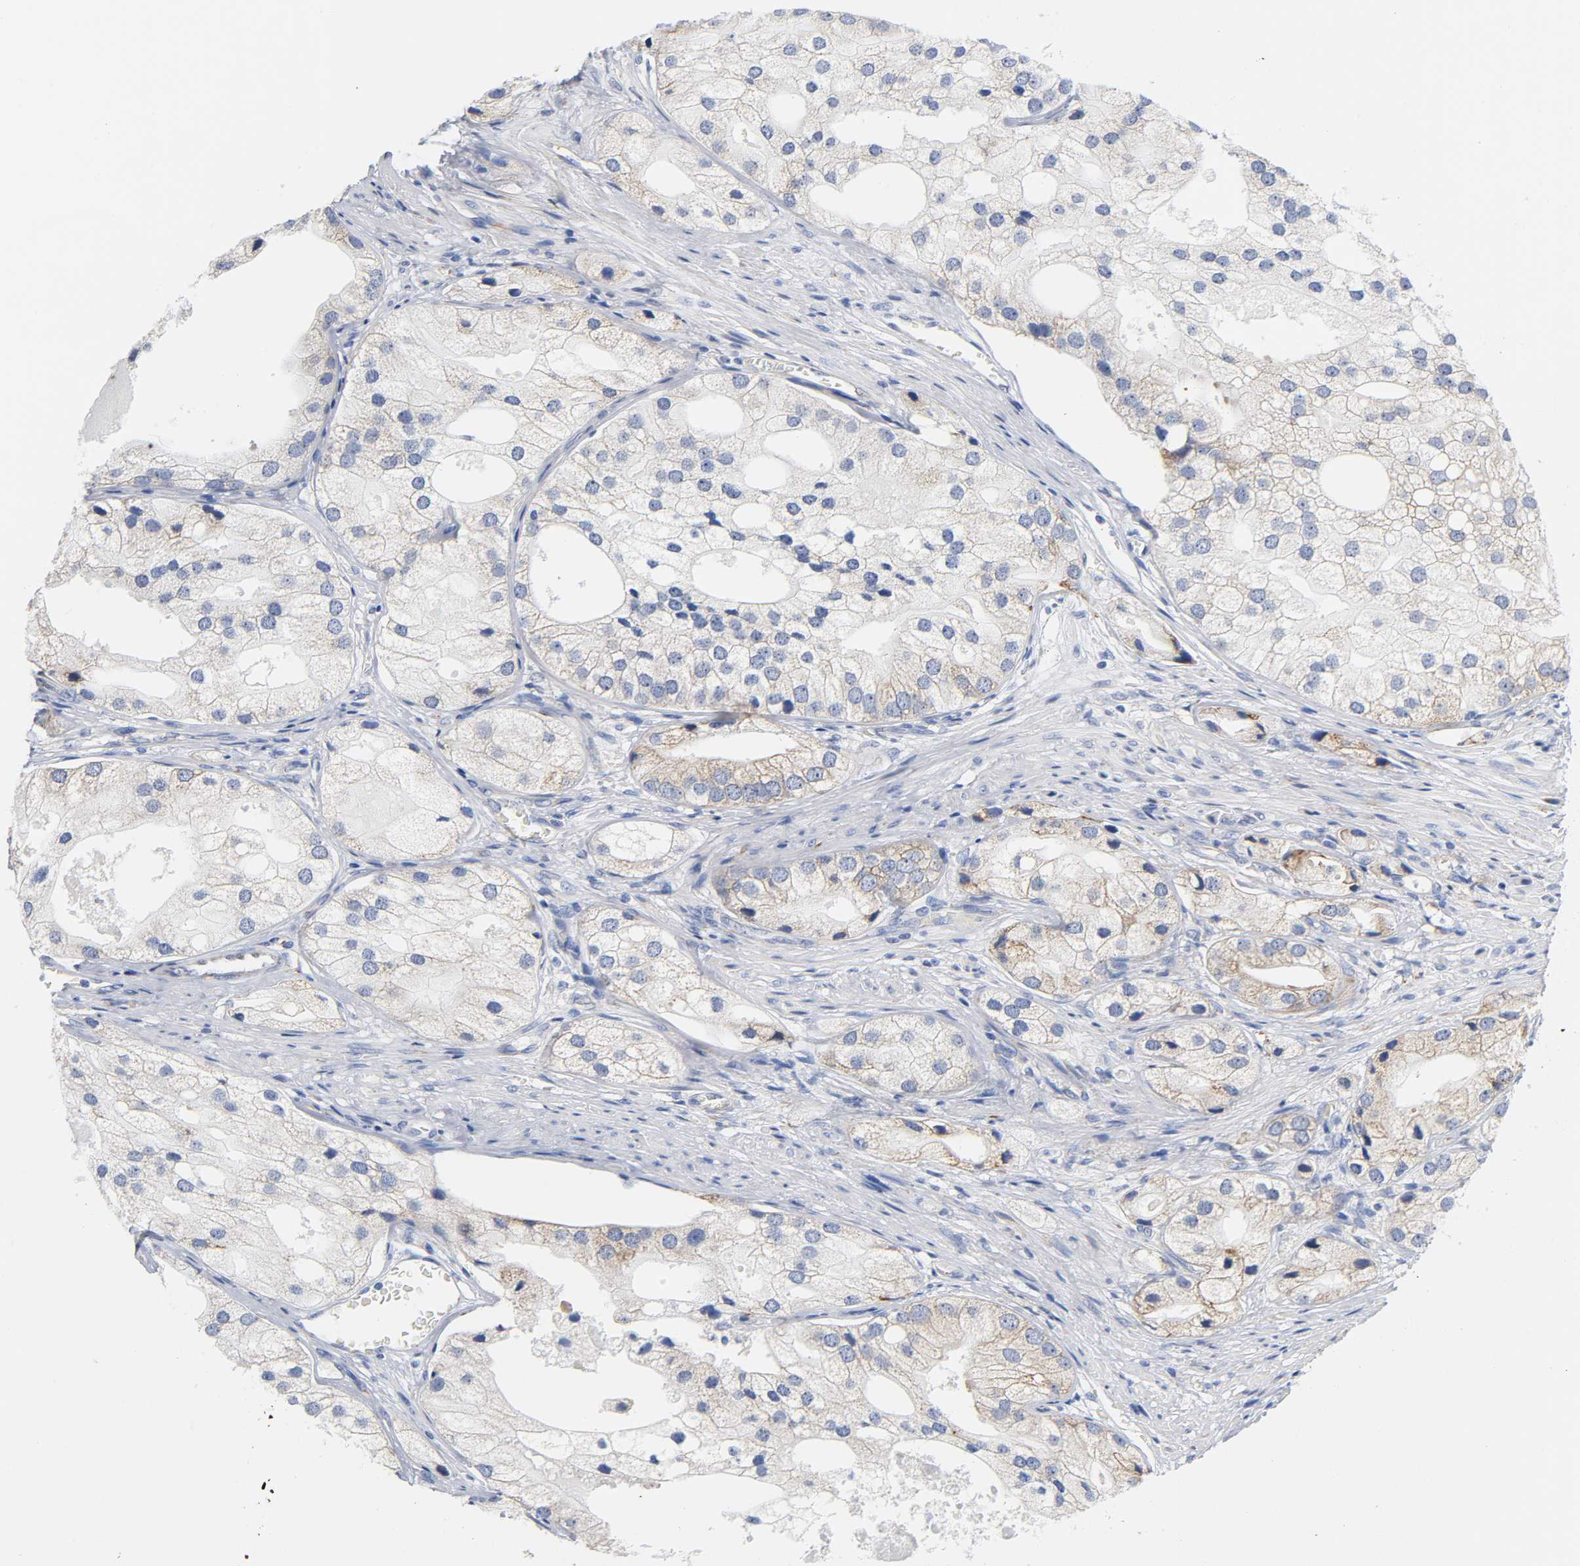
{"staining": {"intensity": "moderate", "quantity": "25%-75%", "location": "cytoplasmic/membranous"}, "tissue": "prostate cancer", "cell_type": "Tumor cells", "image_type": "cancer", "snomed": [{"axis": "morphology", "description": "Adenocarcinoma, Low grade"}, {"axis": "topography", "description": "Prostate"}], "caption": "Moderate cytoplasmic/membranous protein staining is seen in about 25%-75% of tumor cells in prostate cancer.", "gene": "REL", "patient": {"sex": "male", "age": 69}}